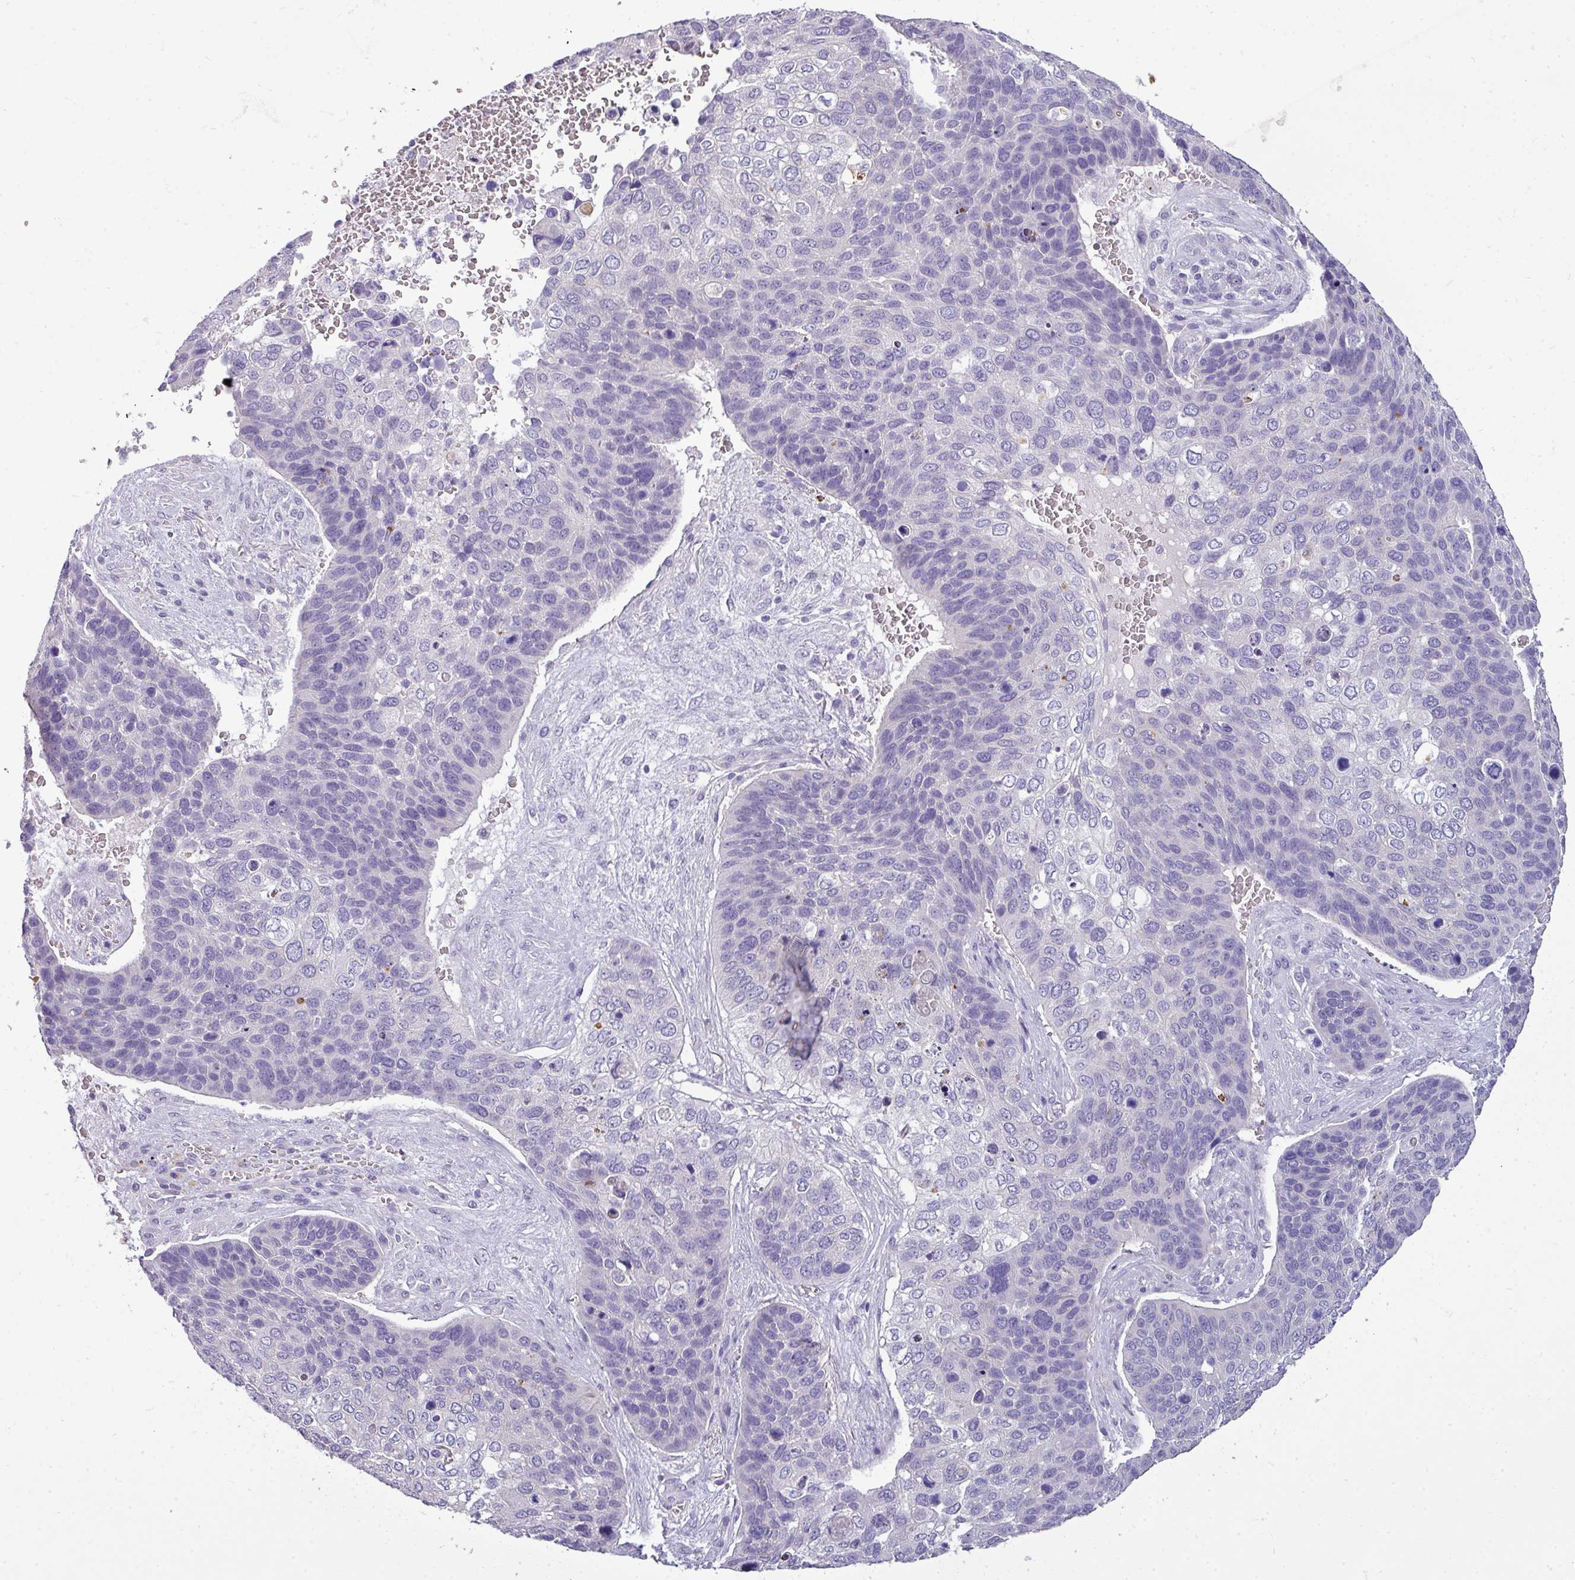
{"staining": {"intensity": "negative", "quantity": "none", "location": "none"}, "tissue": "skin cancer", "cell_type": "Tumor cells", "image_type": "cancer", "snomed": [{"axis": "morphology", "description": "Basal cell carcinoma"}, {"axis": "topography", "description": "Skin"}], "caption": "Skin basal cell carcinoma stained for a protein using IHC reveals no expression tumor cells.", "gene": "DNAAF9", "patient": {"sex": "female", "age": 74}}